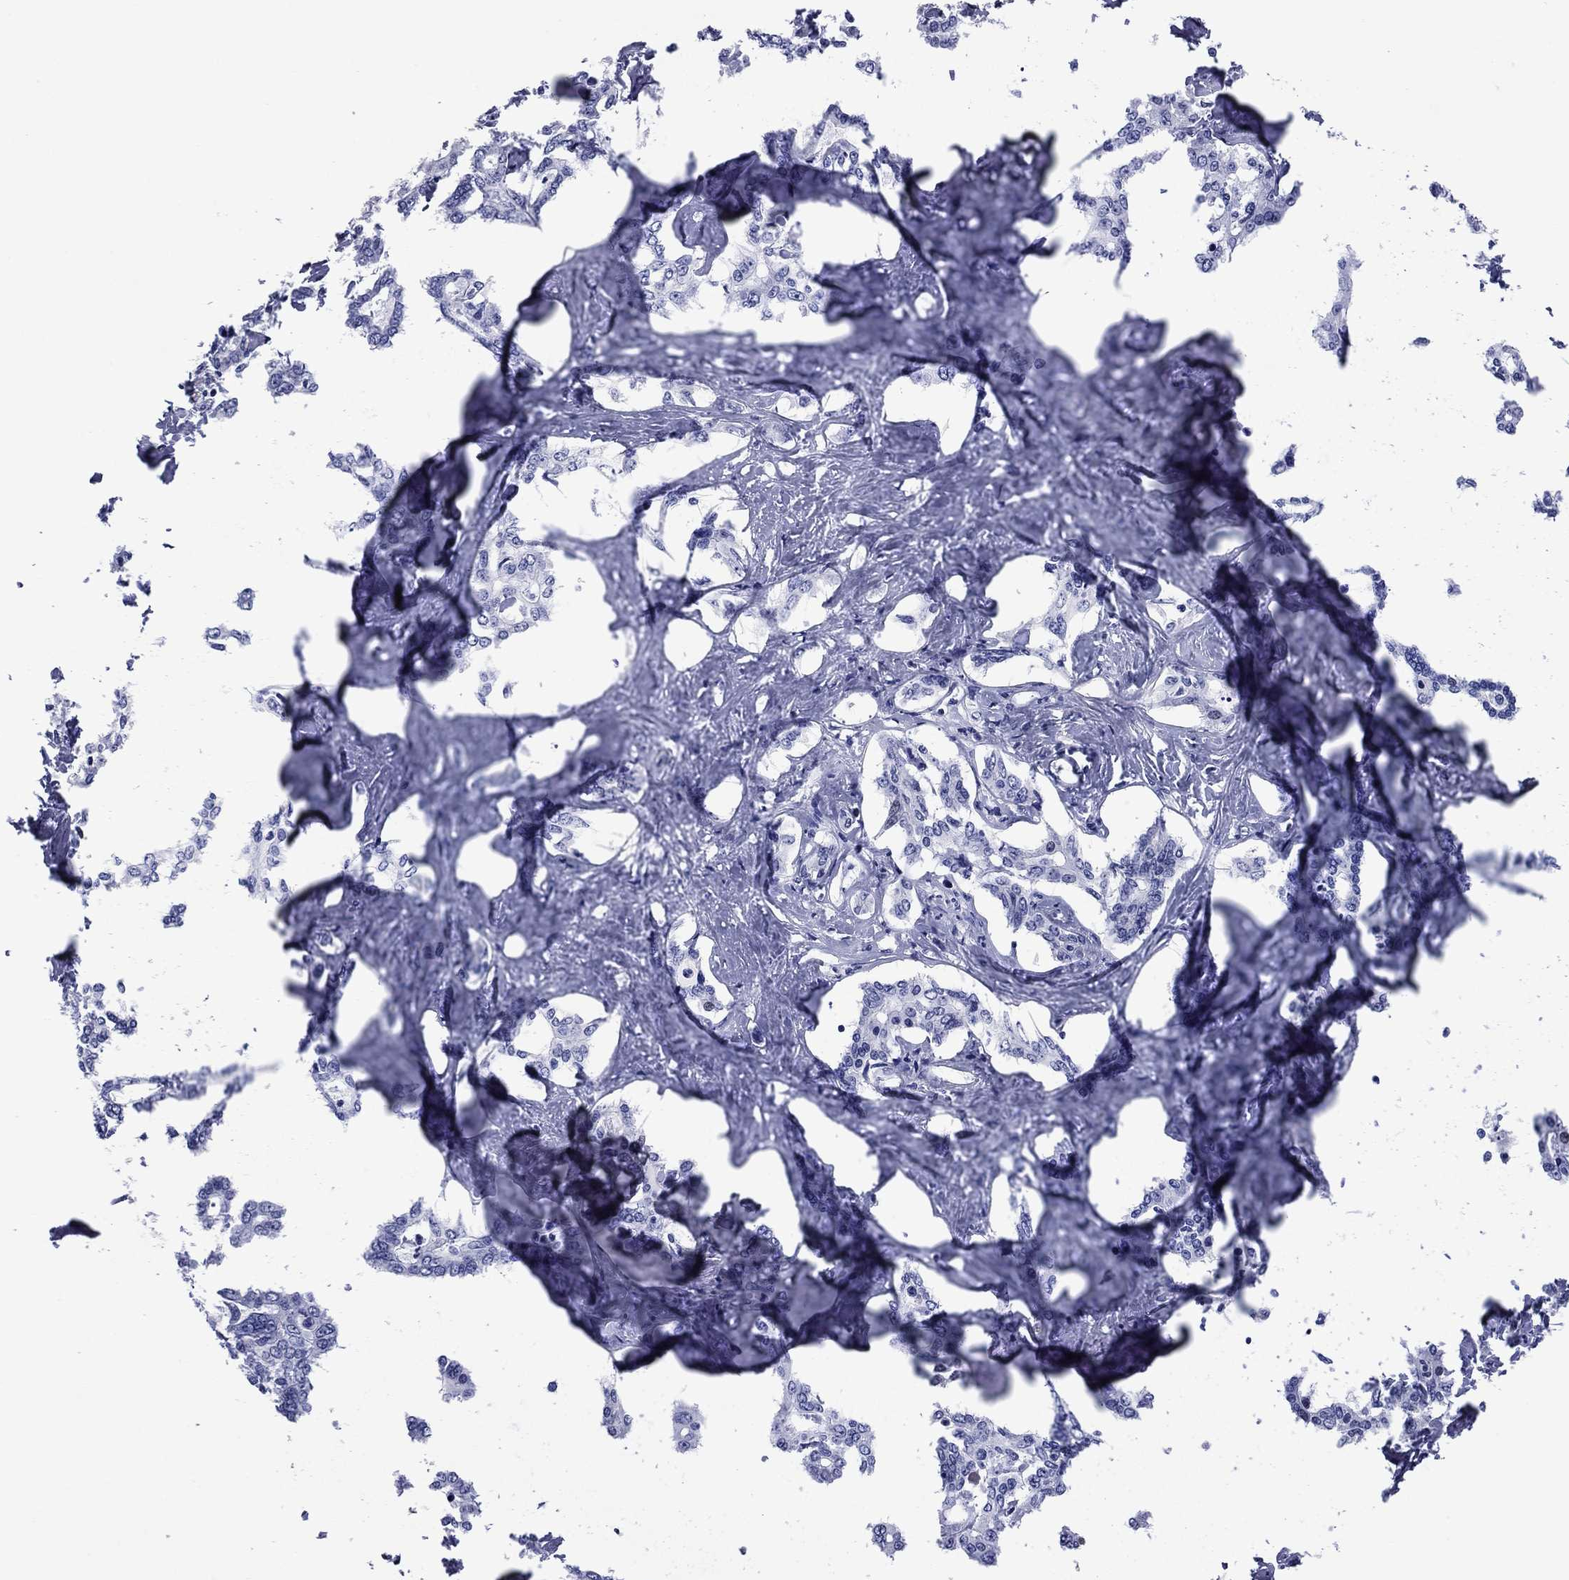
{"staining": {"intensity": "negative", "quantity": "none", "location": "none"}, "tissue": "liver cancer", "cell_type": "Tumor cells", "image_type": "cancer", "snomed": [{"axis": "morphology", "description": "Cholangiocarcinoma"}, {"axis": "topography", "description": "Liver"}], "caption": "The IHC photomicrograph has no significant positivity in tumor cells of liver cancer tissue. (Brightfield microscopy of DAB immunohistochemistry at high magnification).", "gene": "TCFL5", "patient": {"sex": "female", "age": 47}}